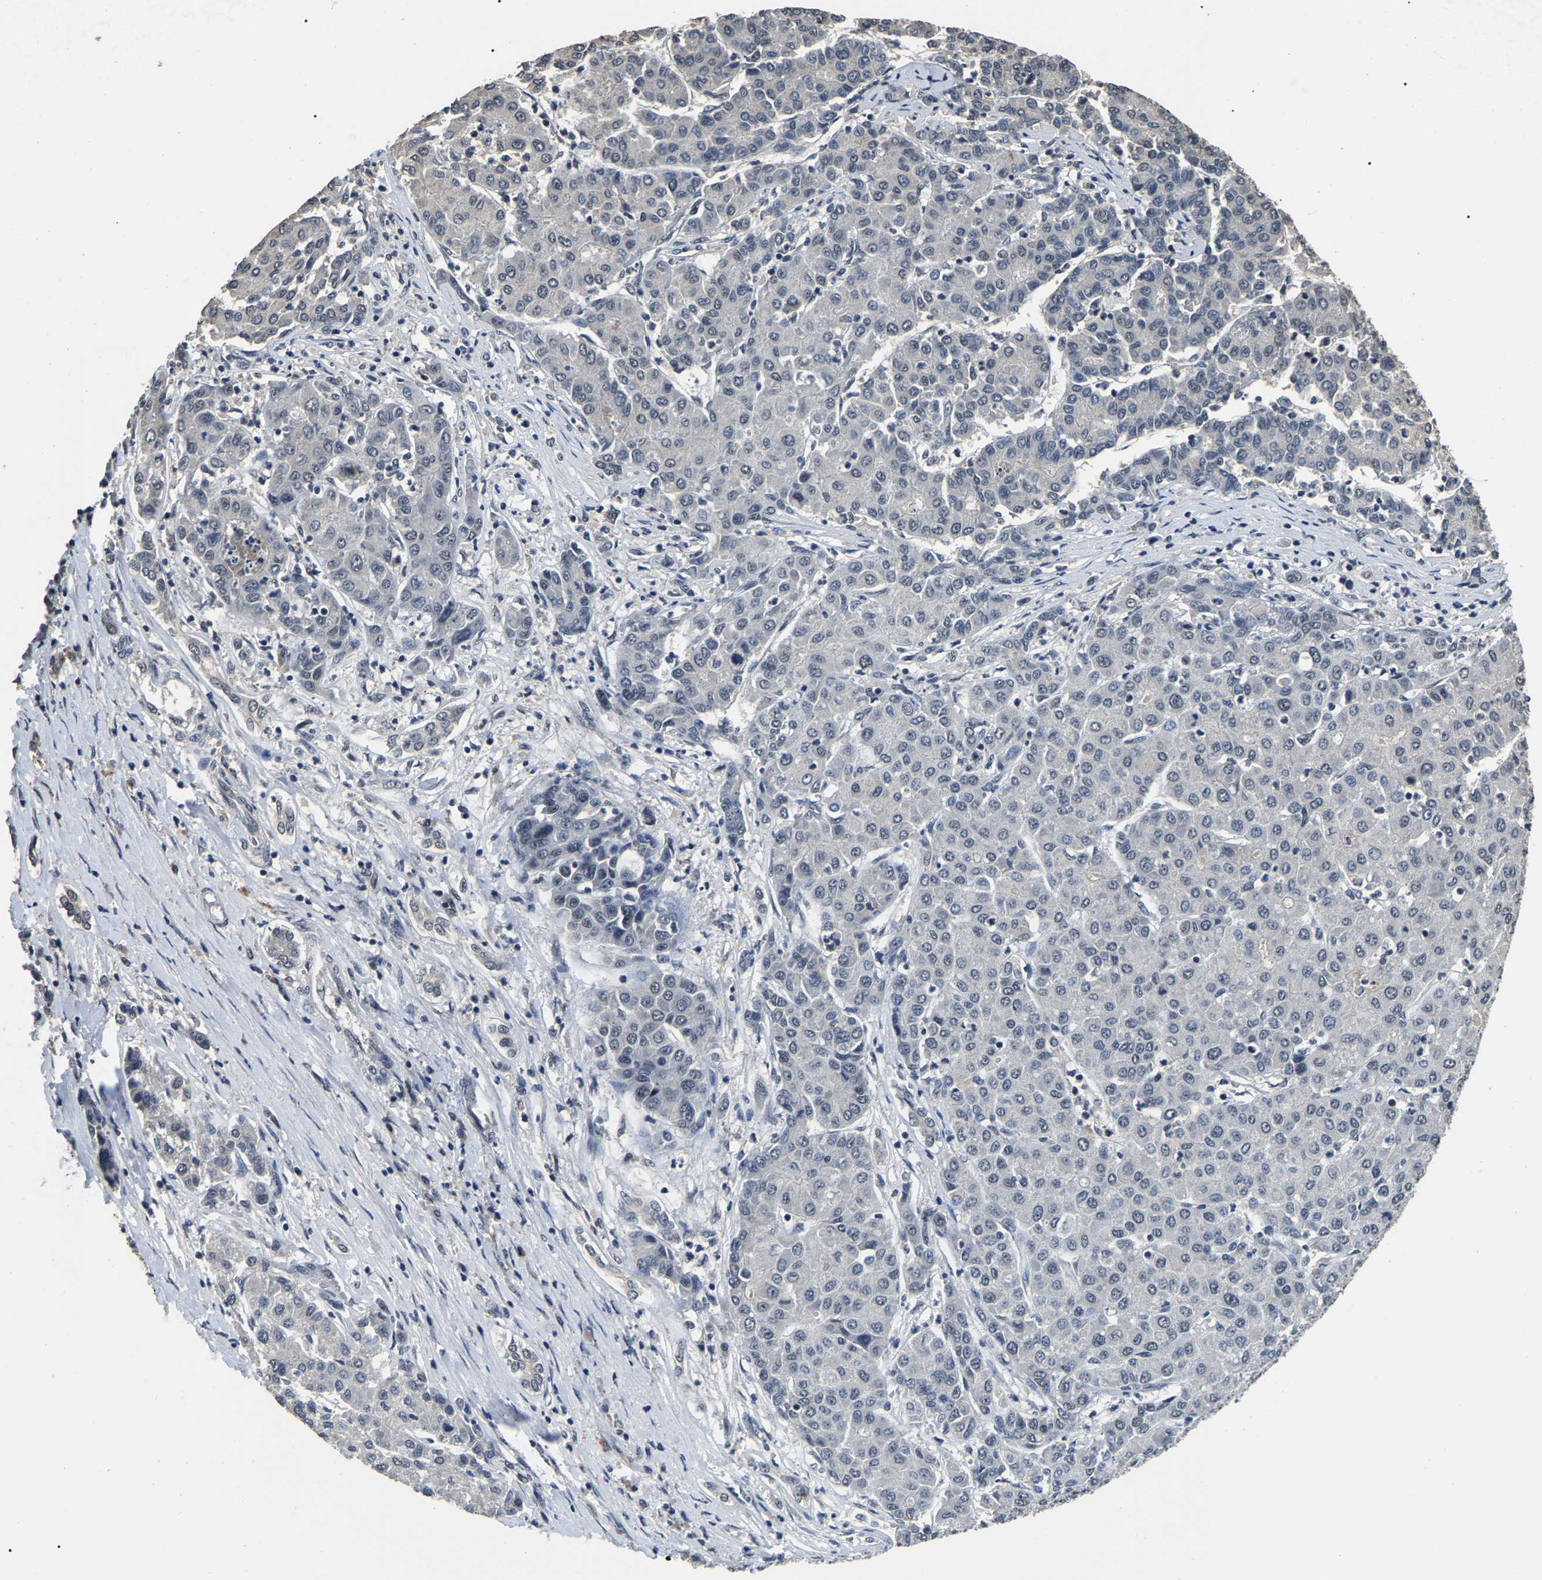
{"staining": {"intensity": "negative", "quantity": "none", "location": "none"}, "tissue": "liver cancer", "cell_type": "Tumor cells", "image_type": "cancer", "snomed": [{"axis": "morphology", "description": "Carcinoma, Hepatocellular, NOS"}, {"axis": "topography", "description": "Liver"}], "caption": "Immunohistochemistry (IHC) image of human liver cancer stained for a protein (brown), which exhibits no positivity in tumor cells. (DAB IHC with hematoxylin counter stain).", "gene": "PPM1E", "patient": {"sex": "male", "age": 65}}